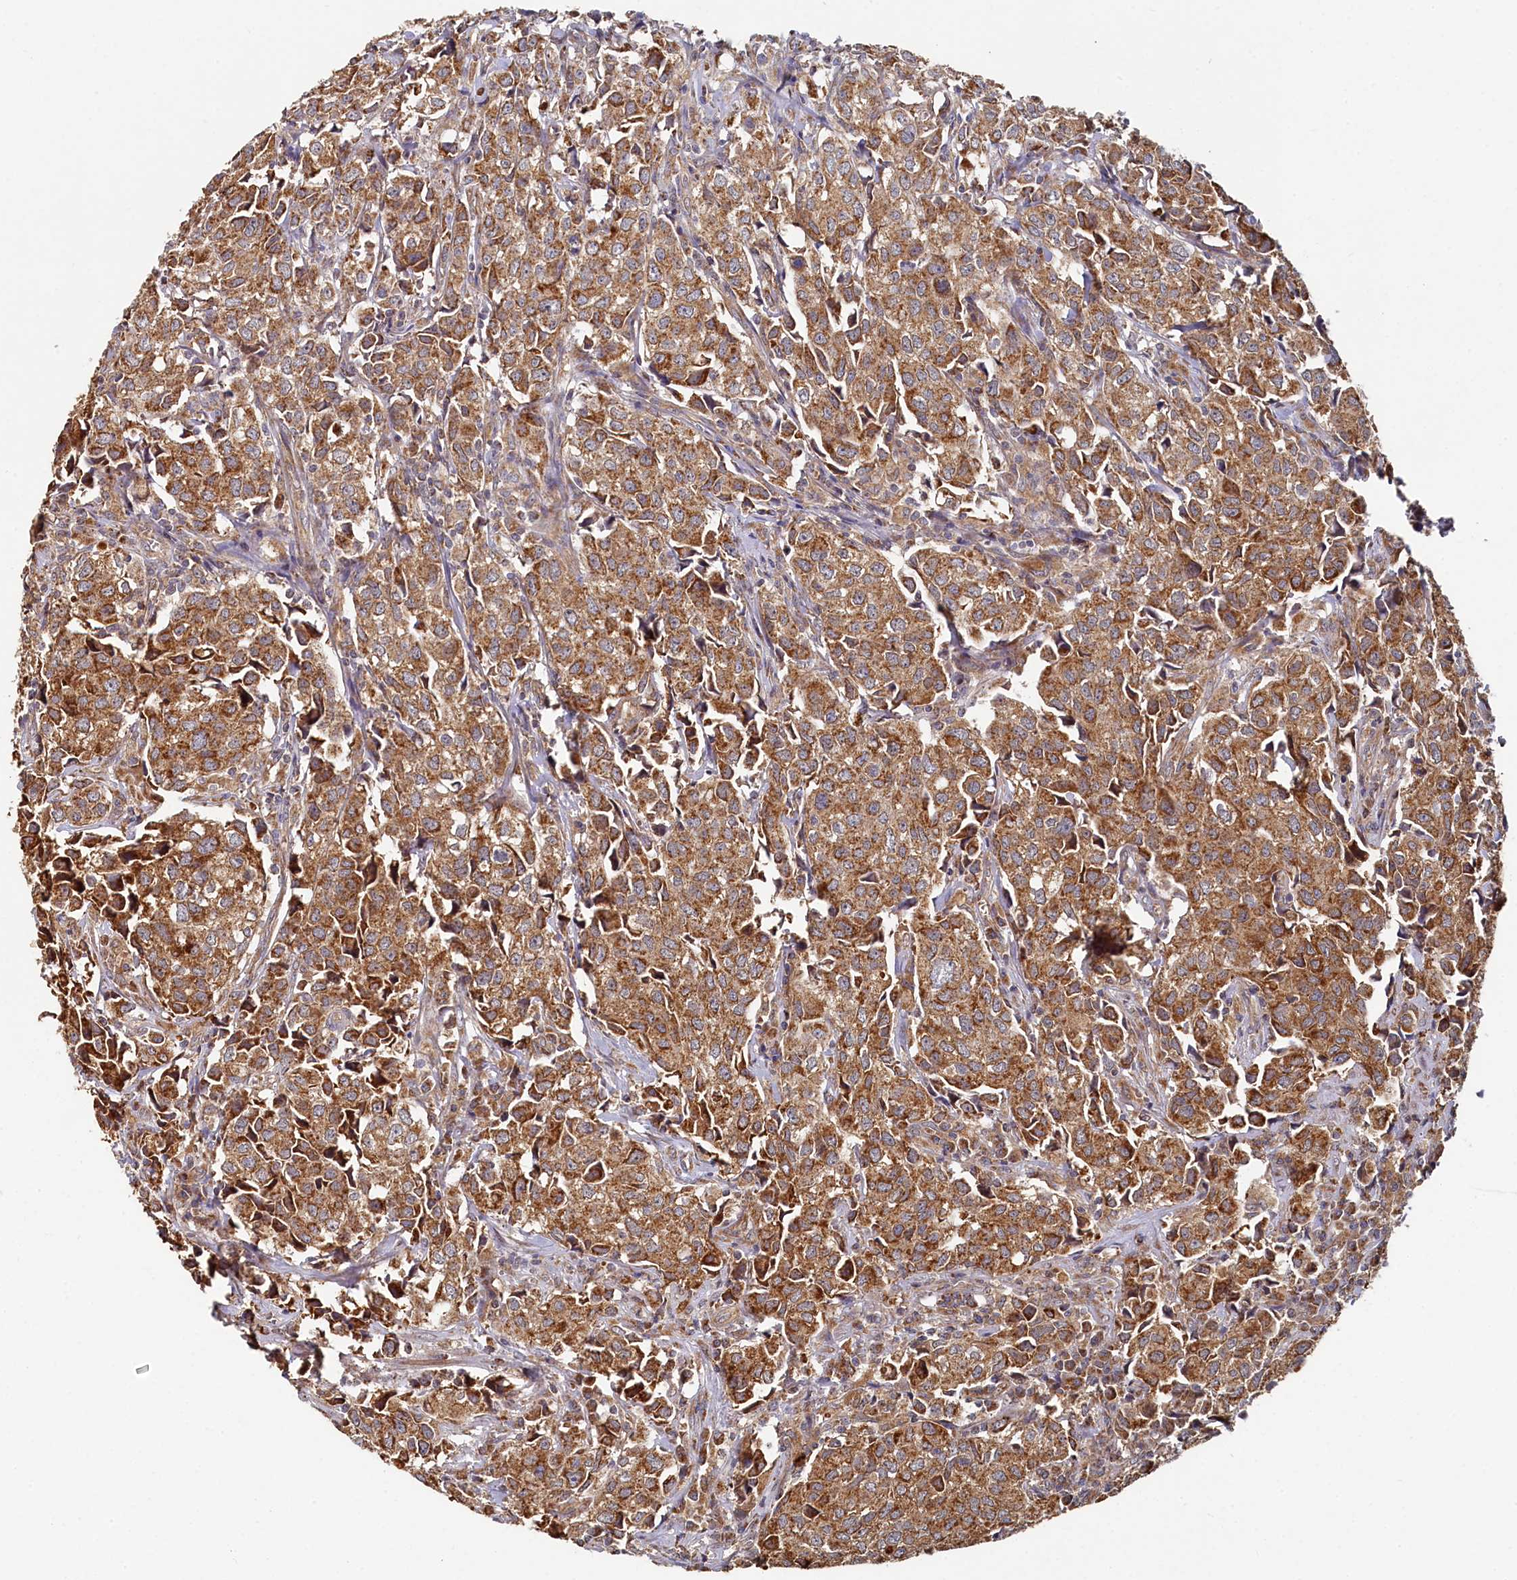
{"staining": {"intensity": "strong", "quantity": ">75%", "location": "cytoplasmic/membranous"}, "tissue": "urothelial cancer", "cell_type": "Tumor cells", "image_type": "cancer", "snomed": [{"axis": "morphology", "description": "Urothelial carcinoma, High grade"}, {"axis": "topography", "description": "Urinary bladder"}], "caption": "Immunohistochemical staining of urothelial cancer displays high levels of strong cytoplasmic/membranous positivity in about >75% of tumor cells.", "gene": "HAUS2", "patient": {"sex": "female", "age": 75}}